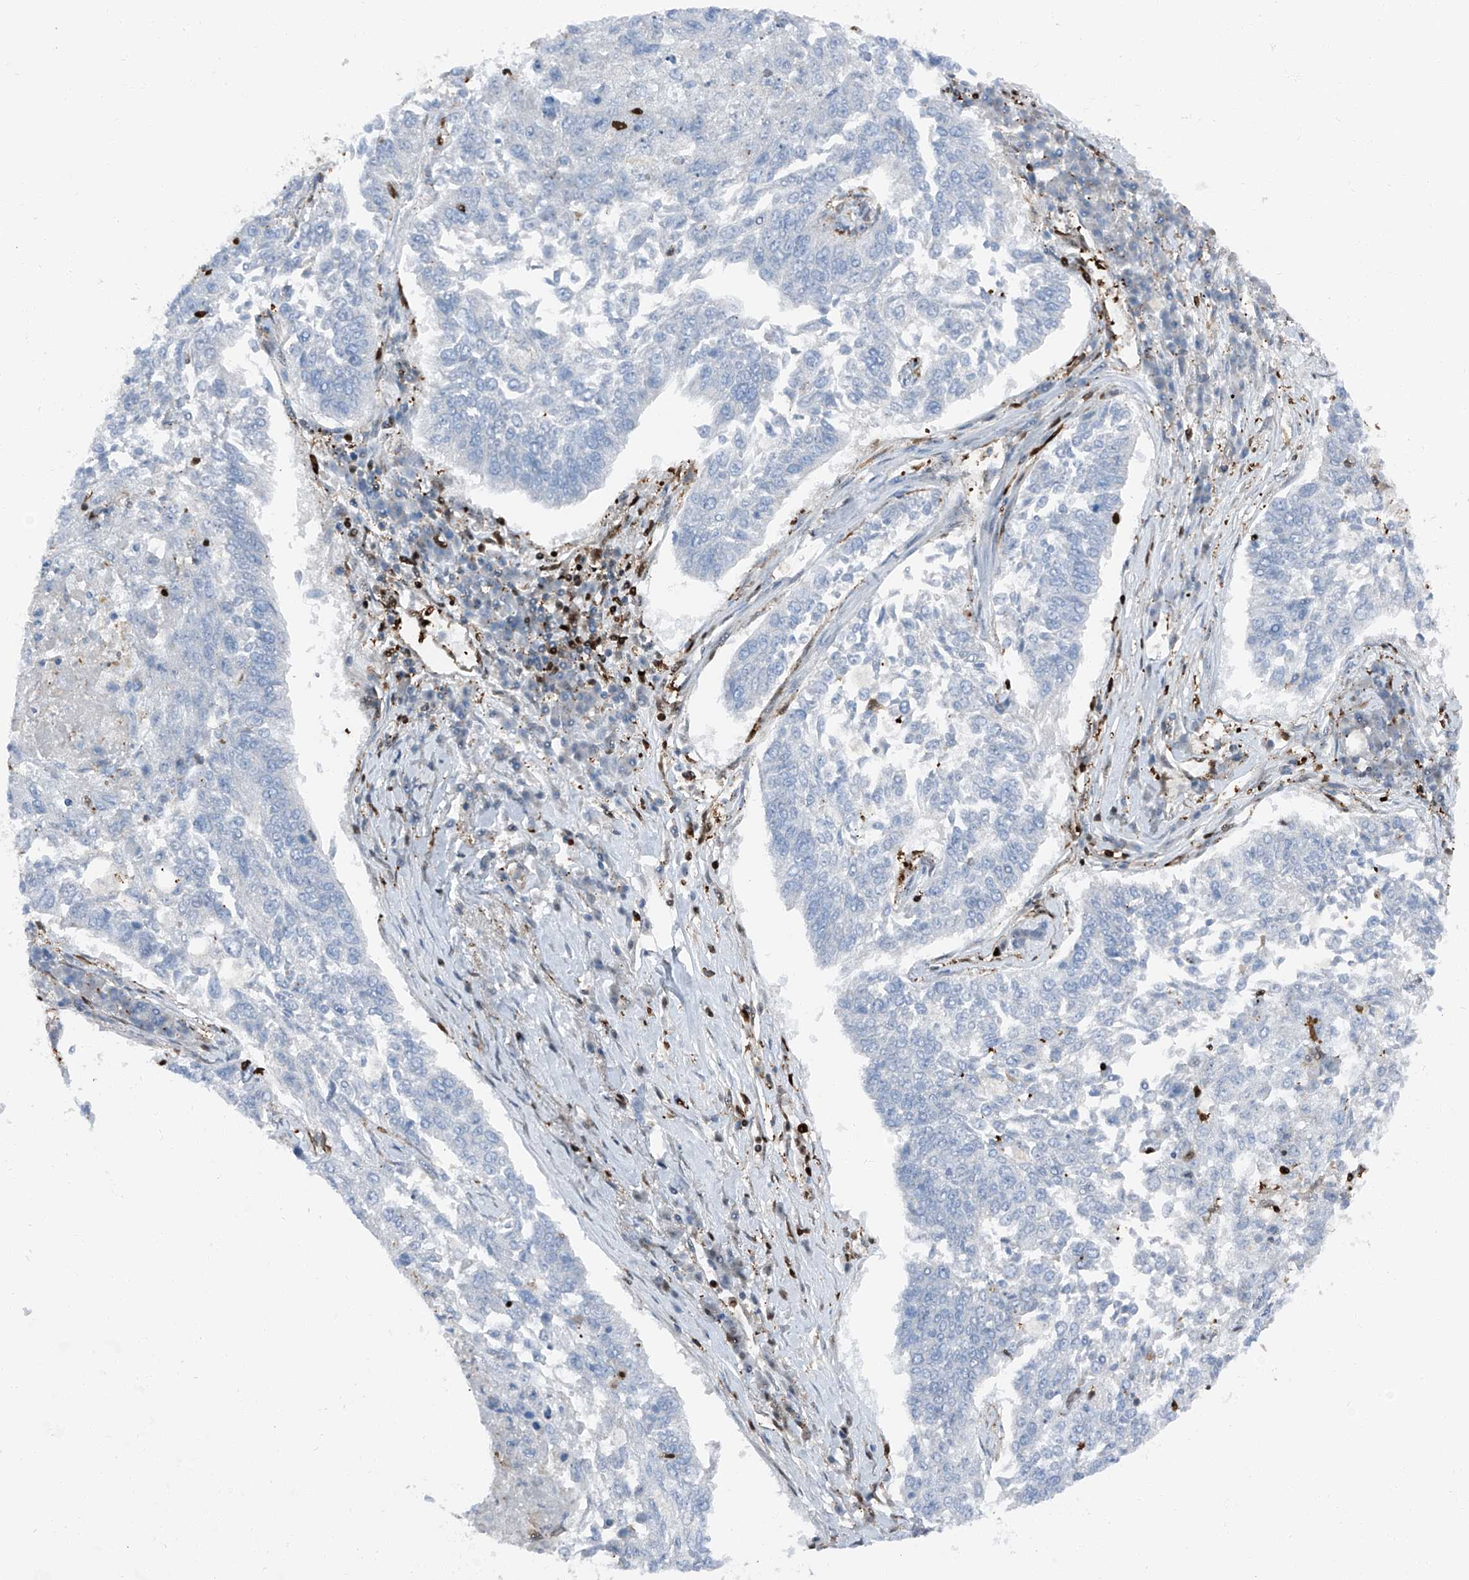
{"staining": {"intensity": "negative", "quantity": "none", "location": "none"}, "tissue": "lung cancer", "cell_type": "Tumor cells", "image_type": "cancer", "snomed": [{"axis": "morphology", "description": "Normal tissue, NOS"}, {"axis": "morphology", "description": "Squamous cell carcinoma, NOS"}, {"axis": "topography", "description": "Cartilage tissue"}, {"axis": "topography", "description": "Bronchus"}, {"axis": "topography", "description": "Lung"}], "caption": "Human lung squamous cell carcinoma stained for a protein using immunohistochemistry (IHC) shows no positivity in tumor cells.", "gene": "PSMB10", "patient": {"sex": "female", "age": 49}}